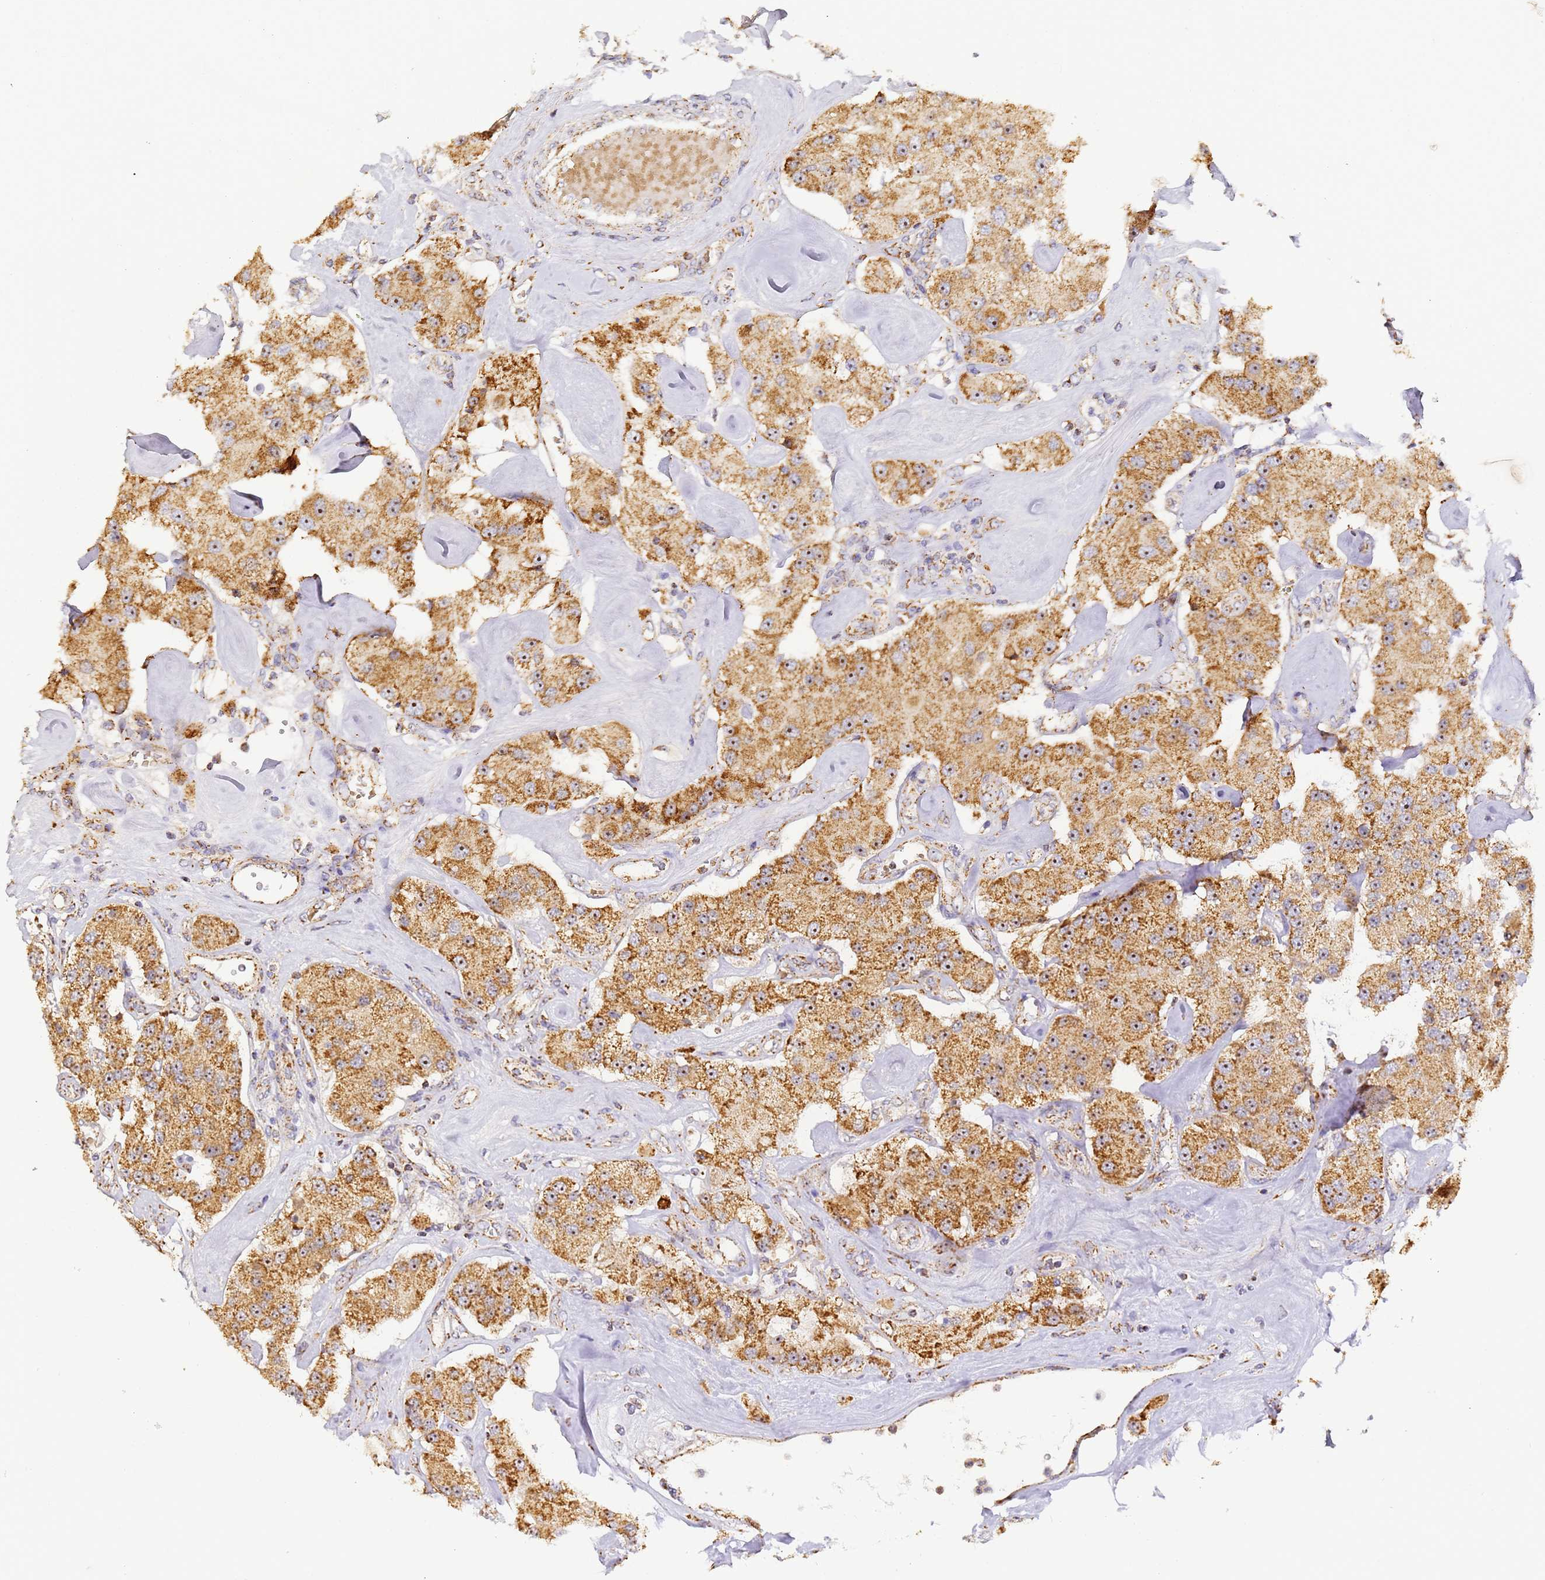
{"staining": {"intensity": "moderate", "quantity": ">75%", "location": "cytoplasmic/membranous"}, "tissue": "carcinoid", "cell_type": "Tumor cells", "image_type": "cancer", "snomed": [{"axis": "morphology", "description": "Carcinoid, malignant, NOS"}, {"axis": "topography", "description": "Pancreas"}], "caption": "Protein staining demonstrates moderate cytoplasmic/membranous staining in about >75% of tumor cells in malignant carcinoid.", "gene": "FRG2C", "patient": {"sex": "male", "age": 41}}